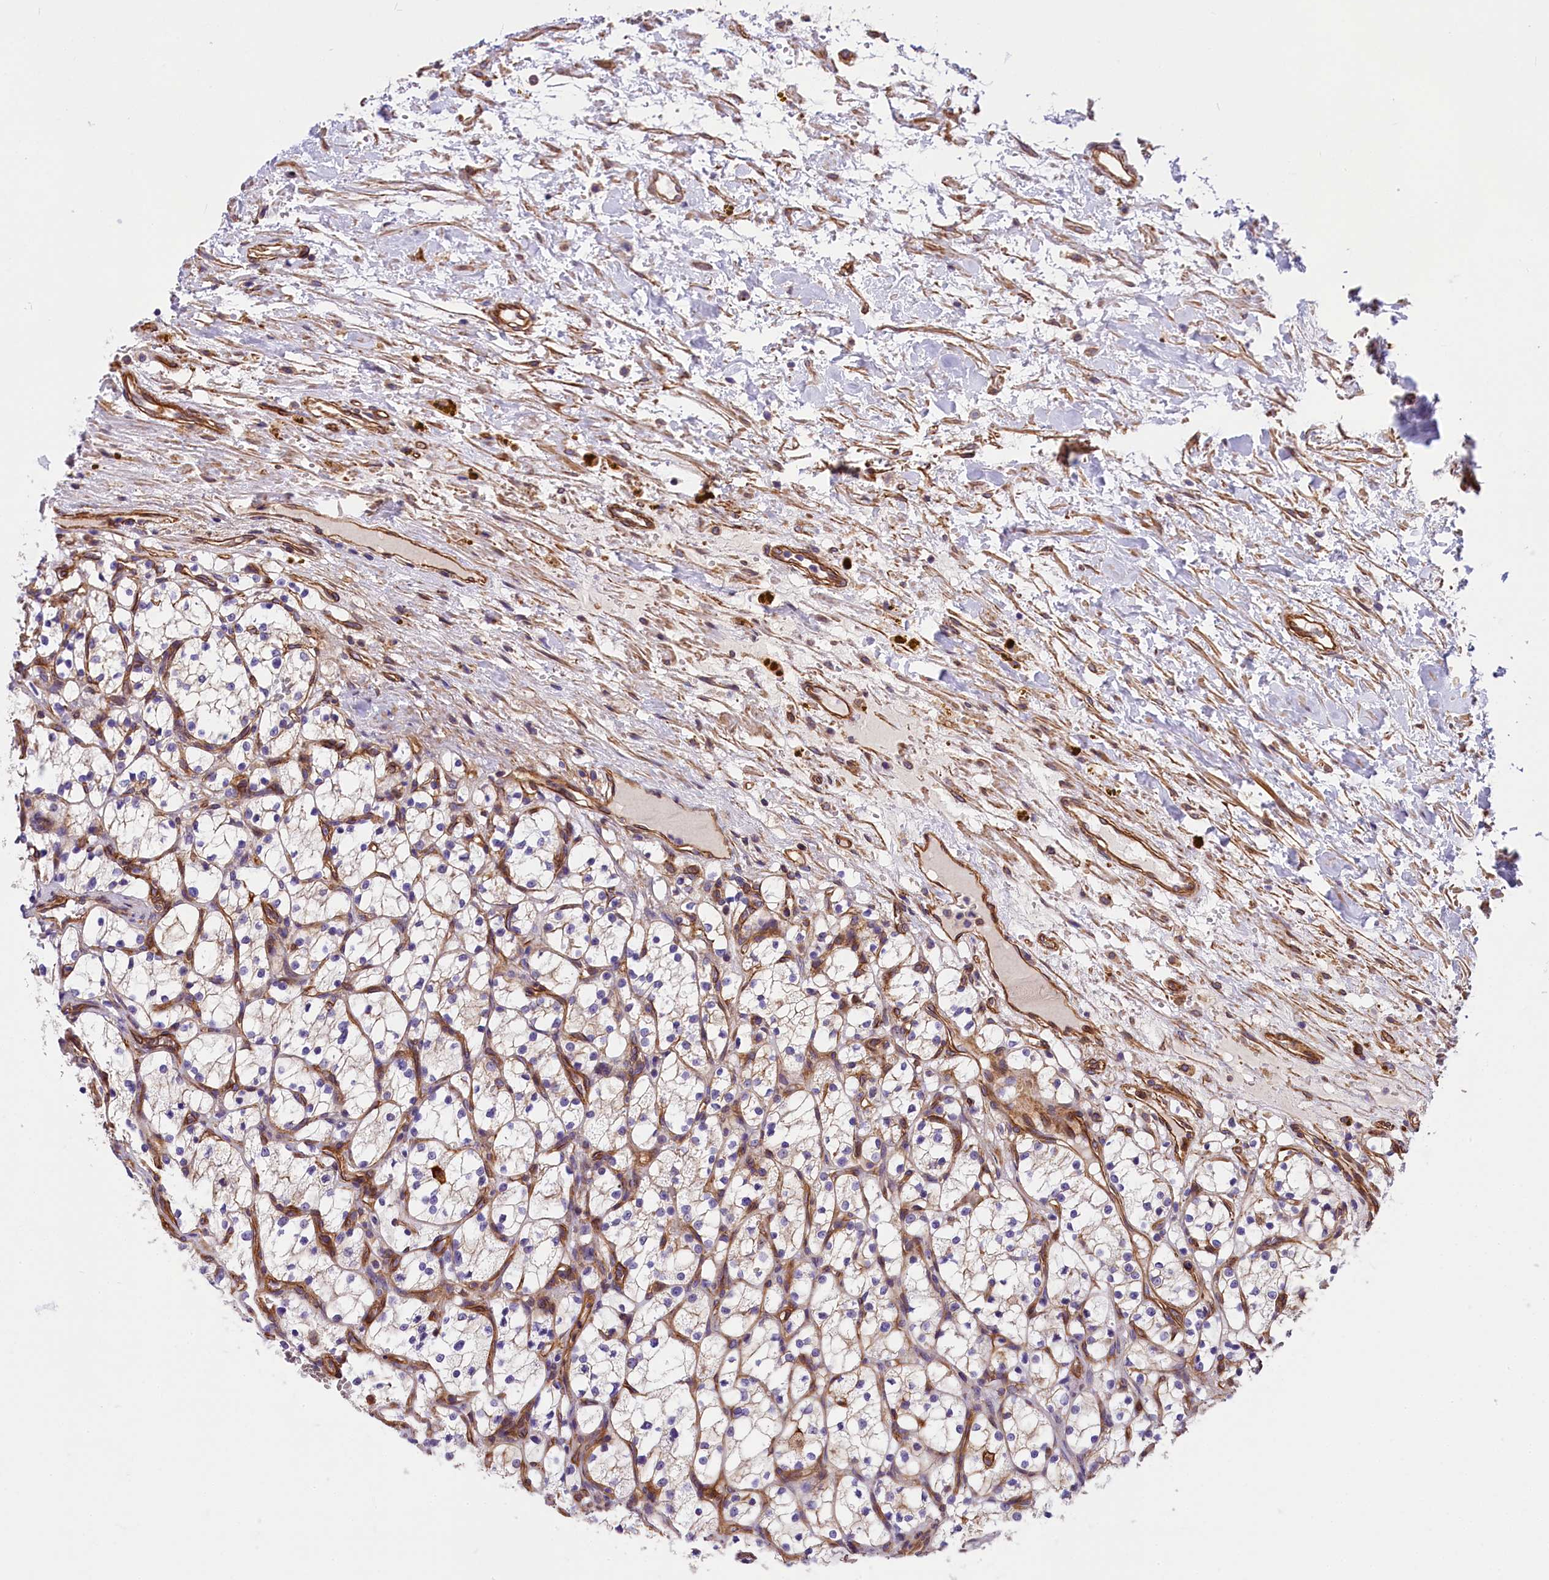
{"staining": {"intensity": "negative", "quantity": "none", "location": "none"}, "tissue": "renal cancer", "cell_type": "Tumor cells", "image_type": "cancer", "snomed": [{"axis": "morphology", "description": "Adenocarcinoma, NOS"}, {"axis": "topography", "description": "Kidney"}], "caption": "This is an immunohistochemistry histopathology image of adenocarcinoma (renal). There is no positivity in tumor cells.", "gene": "MED20", "patient": {"sex": "female", "age": 69}}